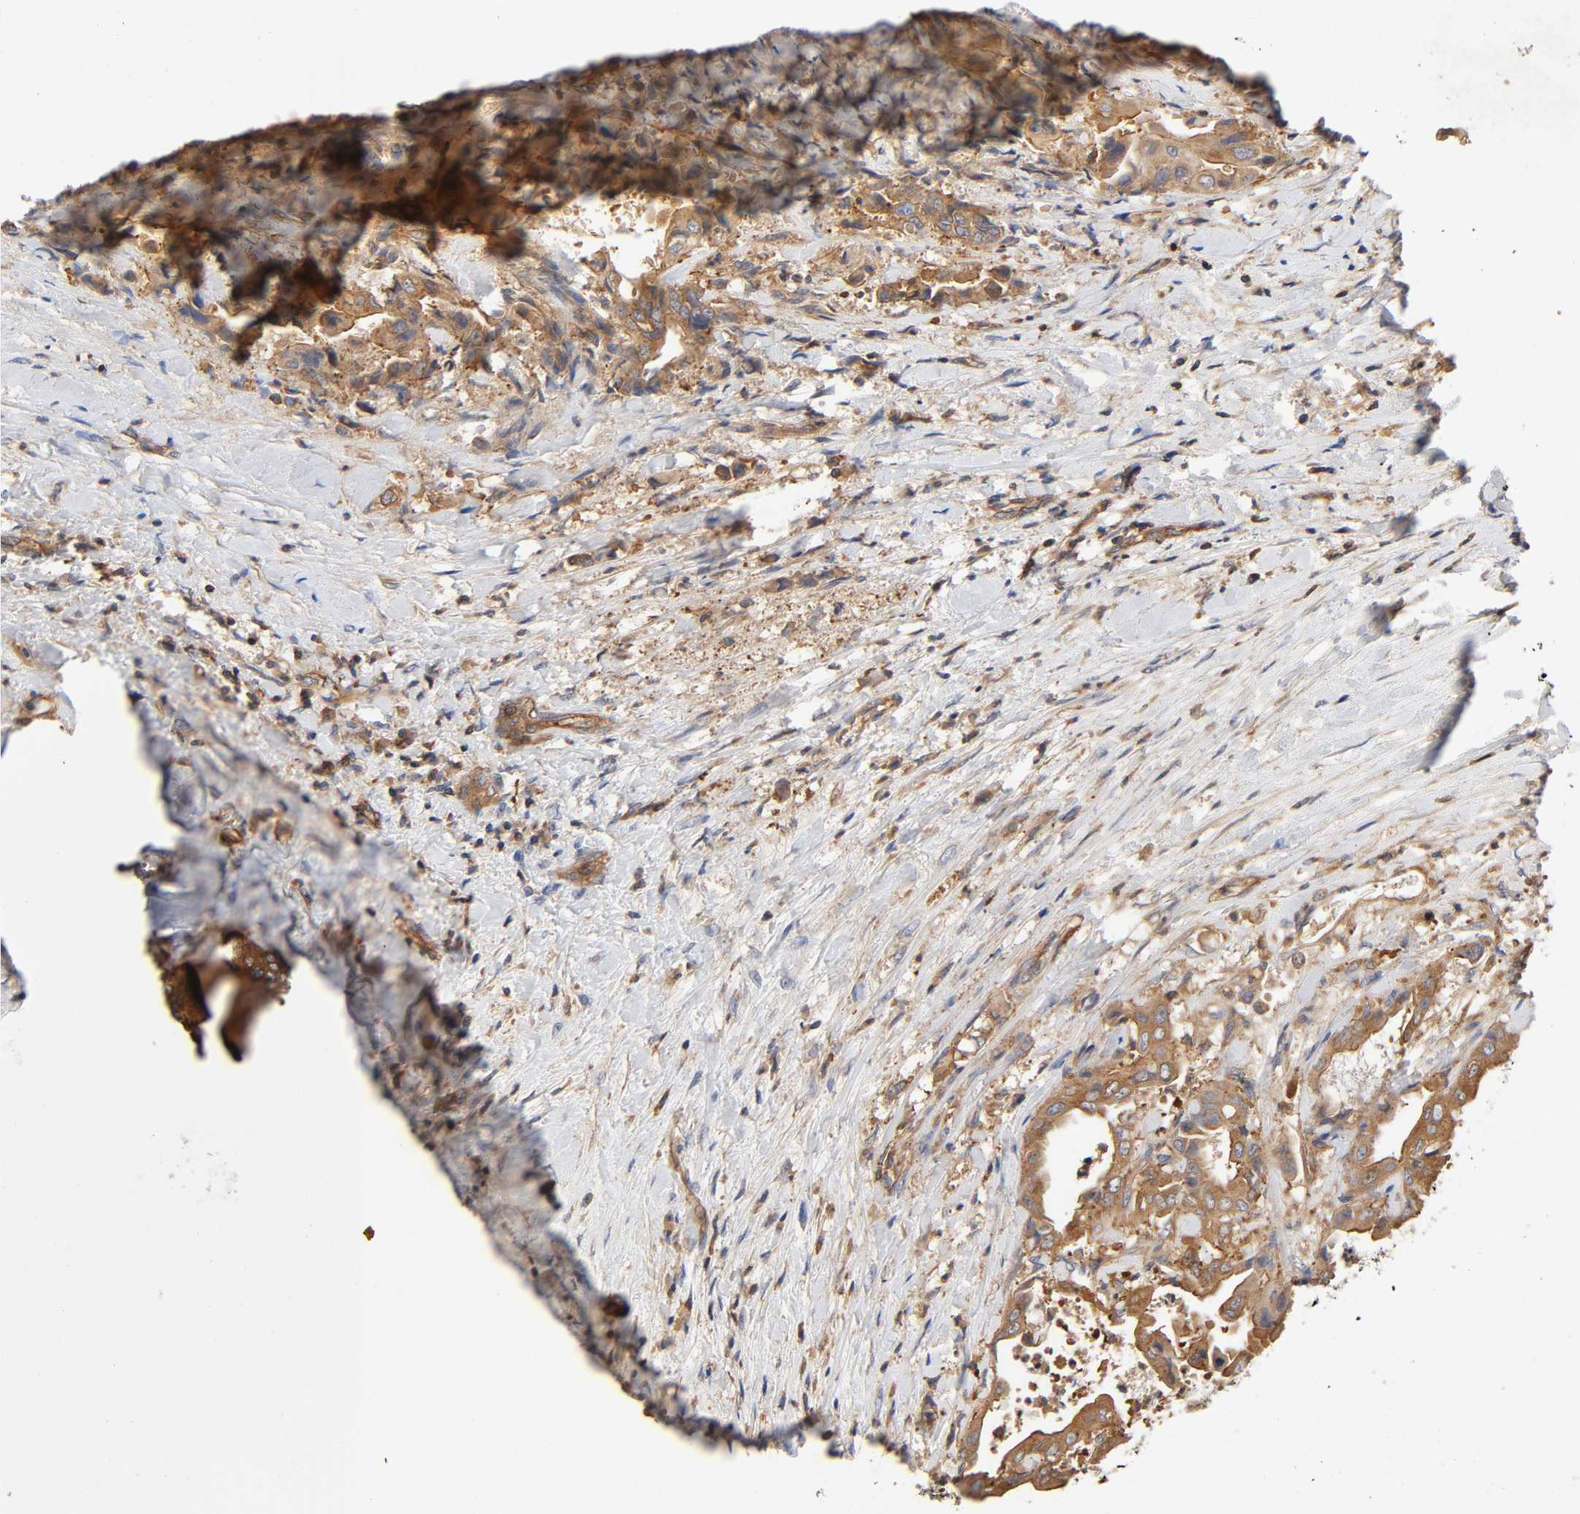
{"staining": {"intensity": "strong", "quantity": ">75%", "location": "cytoplasmic/membranous"}, "tissue": "liver cancer", "cell_type": "Tumor cells", "image_type": "cancer", "snomed": [{"axis": "morphology", "description": "Carcinoma, Hepatocellular, NOS"}, {"axis": "topography", "description": "Liver"}], "caption": "Hepatocellular carcinoma (liver) was stained to show a protein in brown. There is high levels of strong cytoplasmic/membranous expression in about >75% of tumor cells.", "gene": "LAMTOR2", "patient": {"sex": "male", "age": 72}}